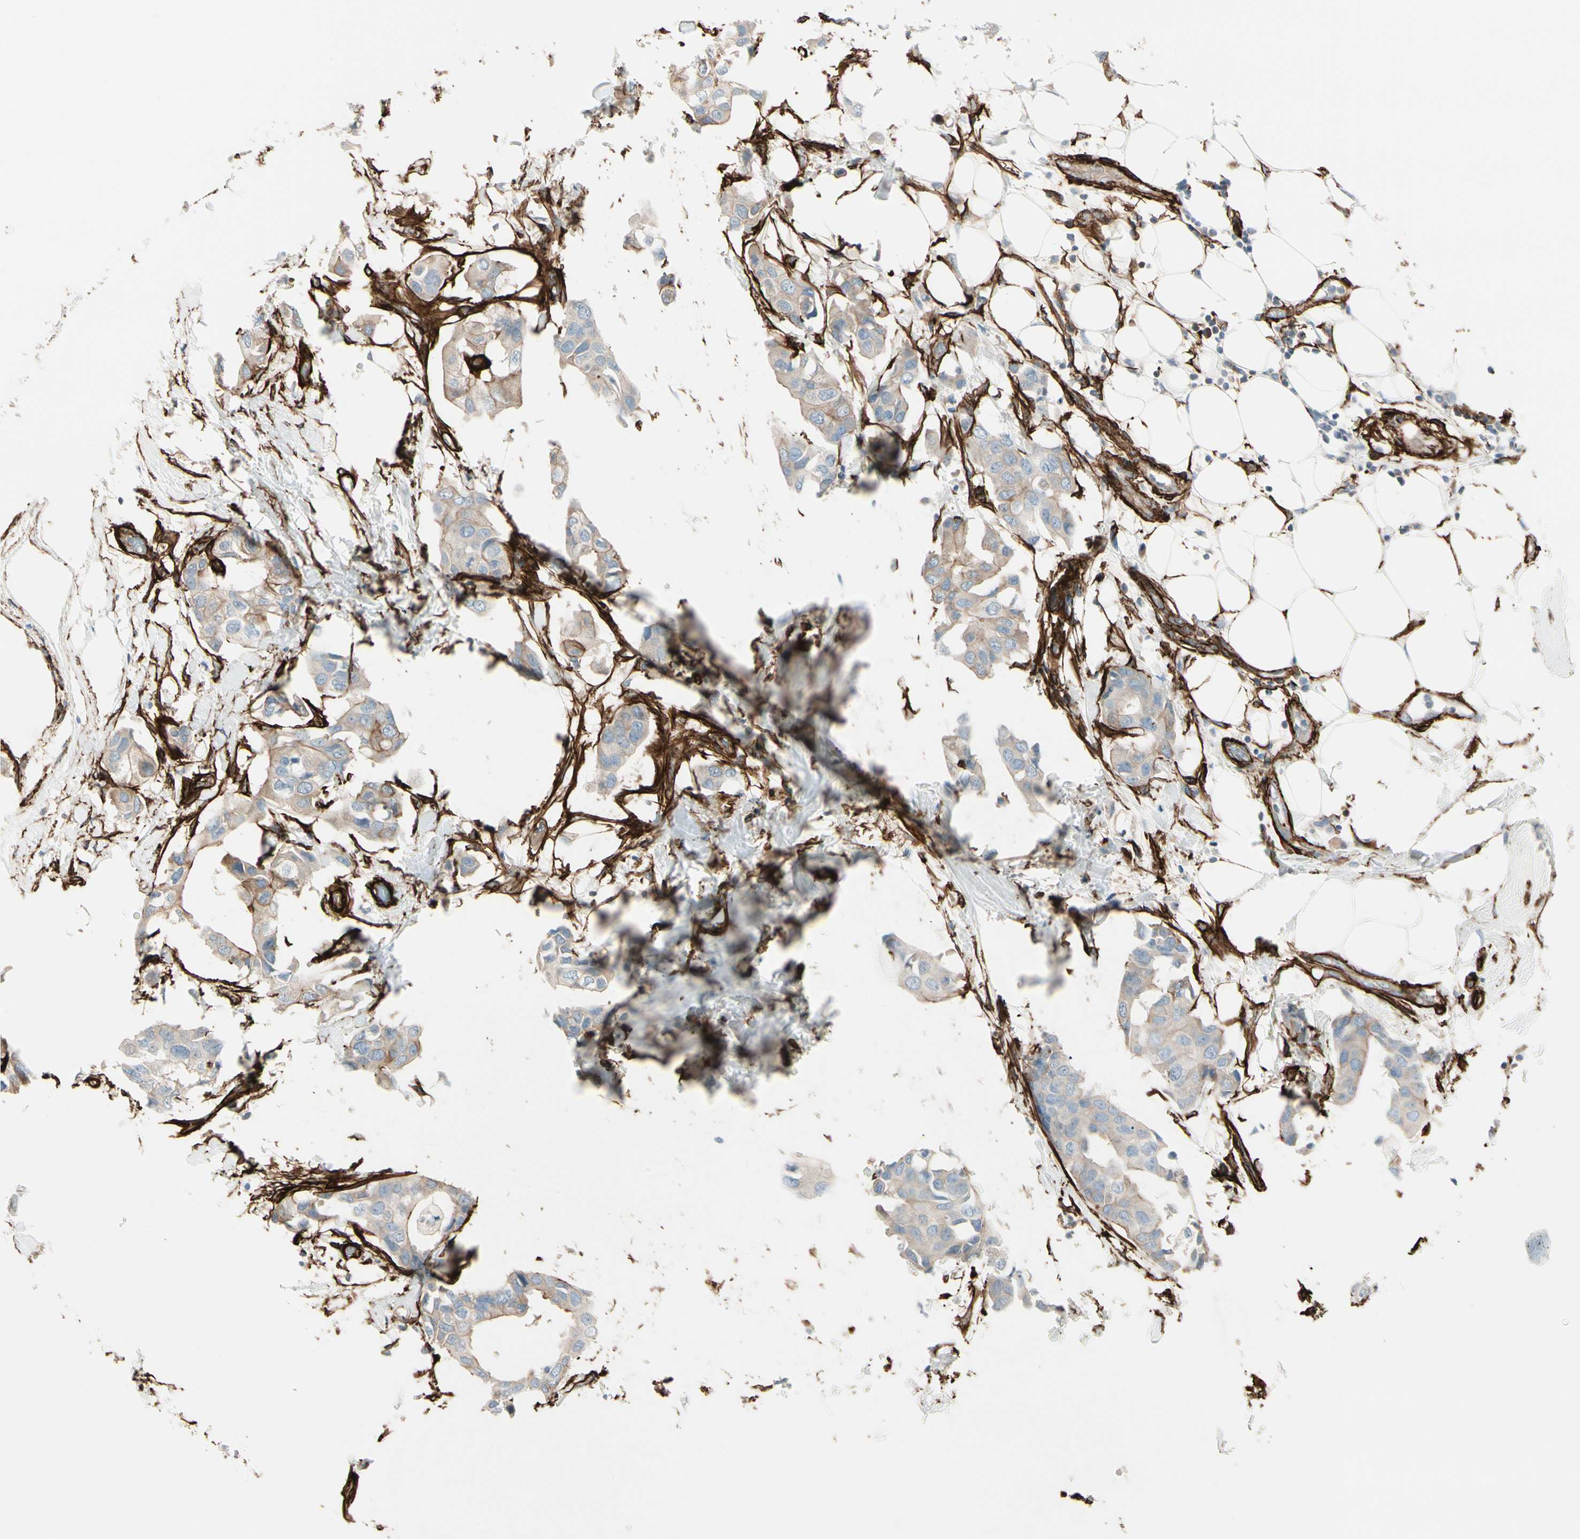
{"staining": {"intensity": "moderate", "quantity": ">75%", "location": "cytoplasmic/membranous"}, "tissue": "breast cancer", "cell_type": "Tumor cells", "image_type": "cancer", "snomed": [{"axis": "morphology", "description": "Duct carcinoma"}, {"axis": "topography", "description": "Breast"}], "caption": "Human breast cancer (infiltrating ductal carcinoma) stained for a protein (brown) exhibits moderate cytoplasmic/membranous positive expression in approximately >75% of tumor cells.", "gene": "CALD1", "patient": {"sex": "female", "age": 40}}